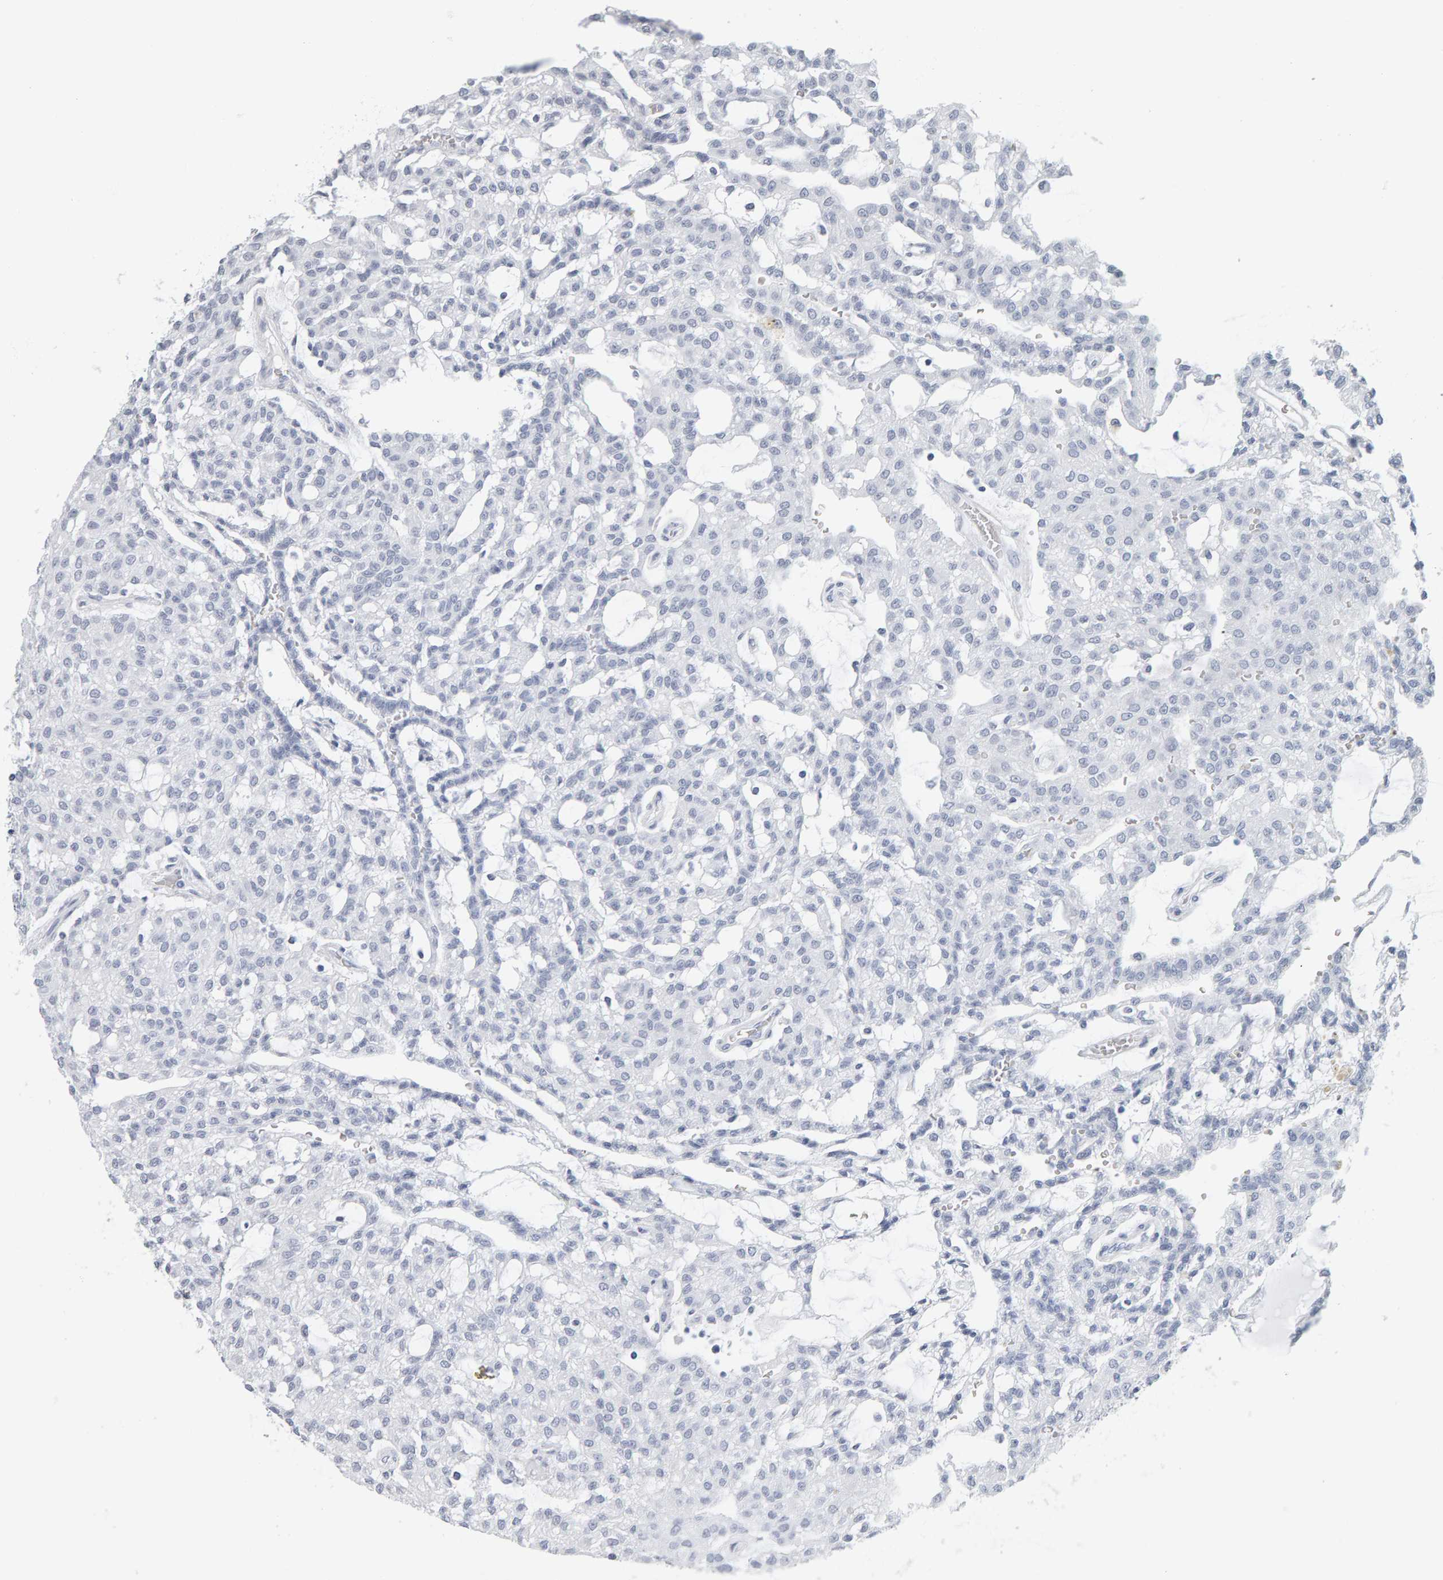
{"staining": {"intensity": "negative", "quantity": "none", "location": "none"}, "tissue": "renal cancer", "cell_type": "Tumor cells", "image_type": "cancer", "snomed": [{"axis": "morphology", "description": "Adenocarcinoma, NOS"}, {"axis": "topography", "description": "Kidney"}], "caption": "Renal cancer was stained to show a protein in brown. There is no significant expression in tumor cells.", "gene": "SPACA3", "patient": {"sex": "male", "age": 63}}